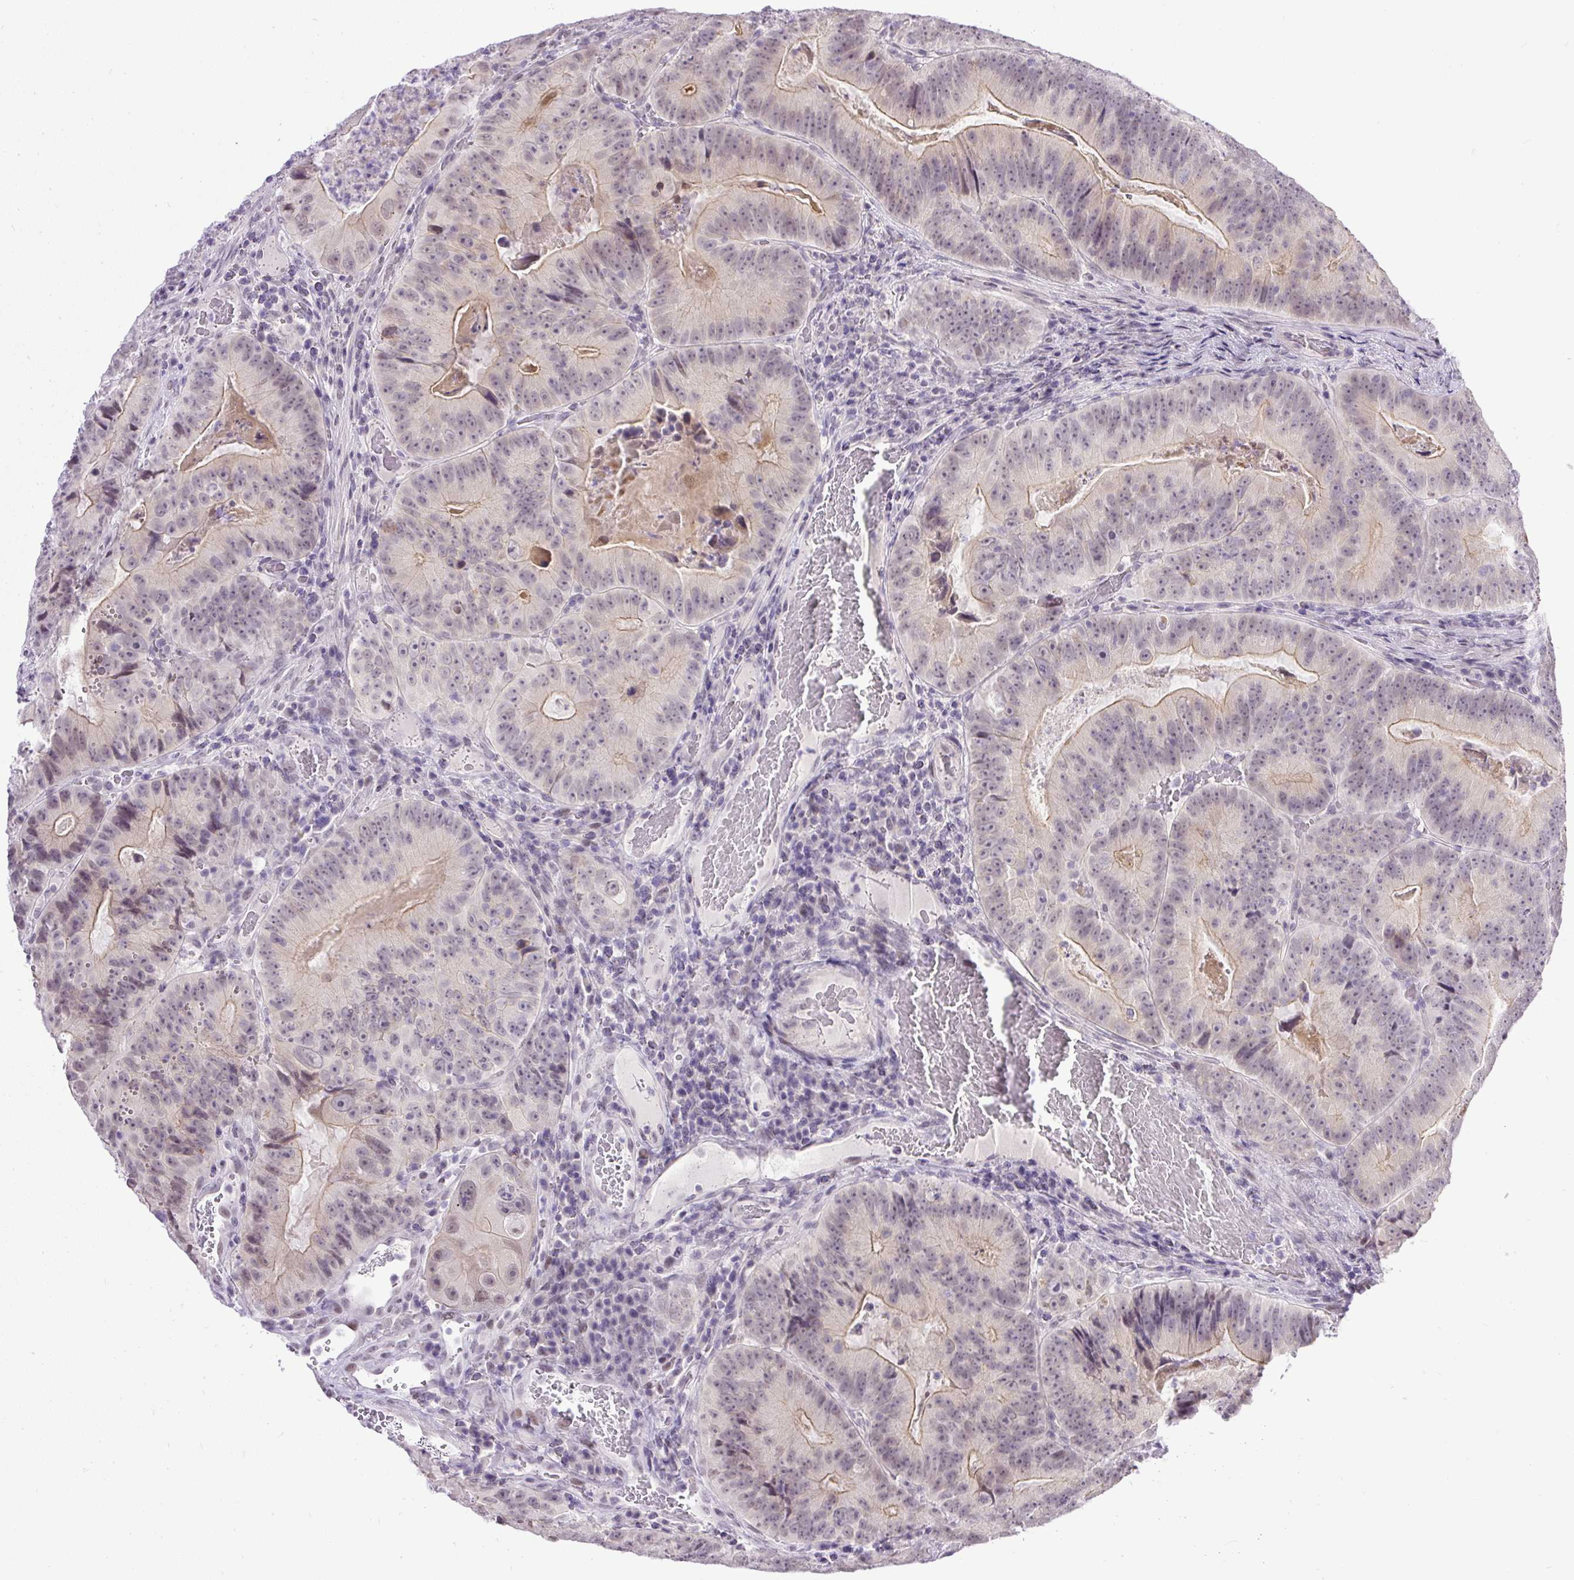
{"staining": {"intensity": "weak", "quantity": "25%-75%", "location": "cytoplasmic/membranous"}, "tissue": "colorectal cancer", "cell_type": "Tumor cells", "image_type": "cancer", "snomed": [{"axis": "morphology", "description": "Adenocarcinoma, NOS"}, {"axis": "topography", "description": "Colon"}], "caption": "Protein expression analysis of colorectal adenocarcinoma demonstrates weak cytoplasmic/membranous positivity in approximately 25%-75% of tumor cells. (DAB (3,3'-diaminobenzidine) IHC with brightfield microscopy, high magnification).", "gene": "WNT10B", "patient": {"sex": "female", "age": 86}}